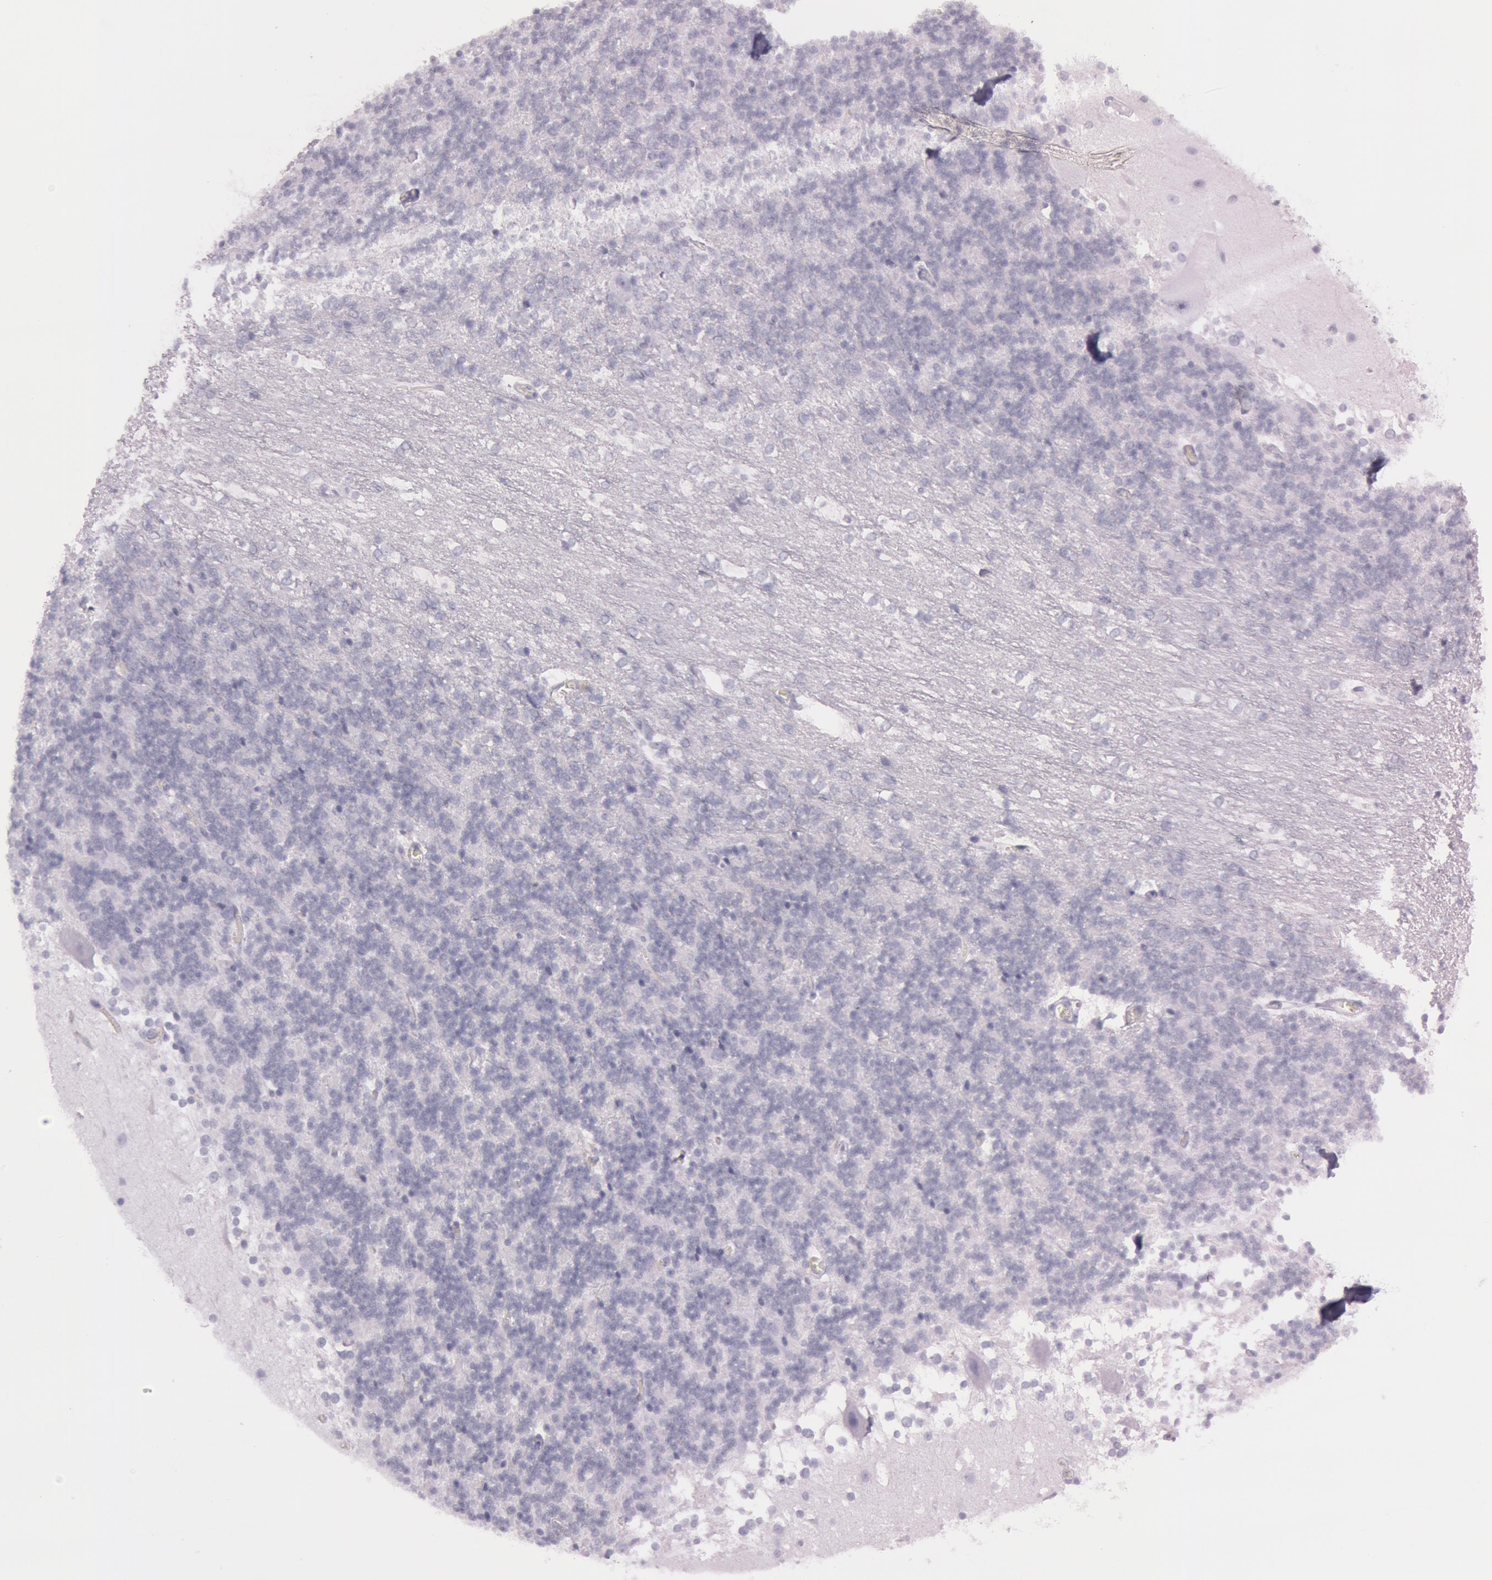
{"staining": {"intensity": "negative", "quantity": "none", "location": "none"}, "tissue": "cerebellum", "cell_type": "Cells in granular layer", "image_type": "normal", "snomed": [{"axis": "morphology", "description": "Normal tissue, NOS"}, {"axis": "topography", "description": "Cerebellum"}], "caption": "Benign cerebellum was stained to show a protein in brown. There is no significant staining in cells in granular layer. The staining is performed using DAB brown chromogen with nuclei counter-stained in using hematoxylin.", "gene": "S100A7", "patient": {"sex": "female", "age": 19}}